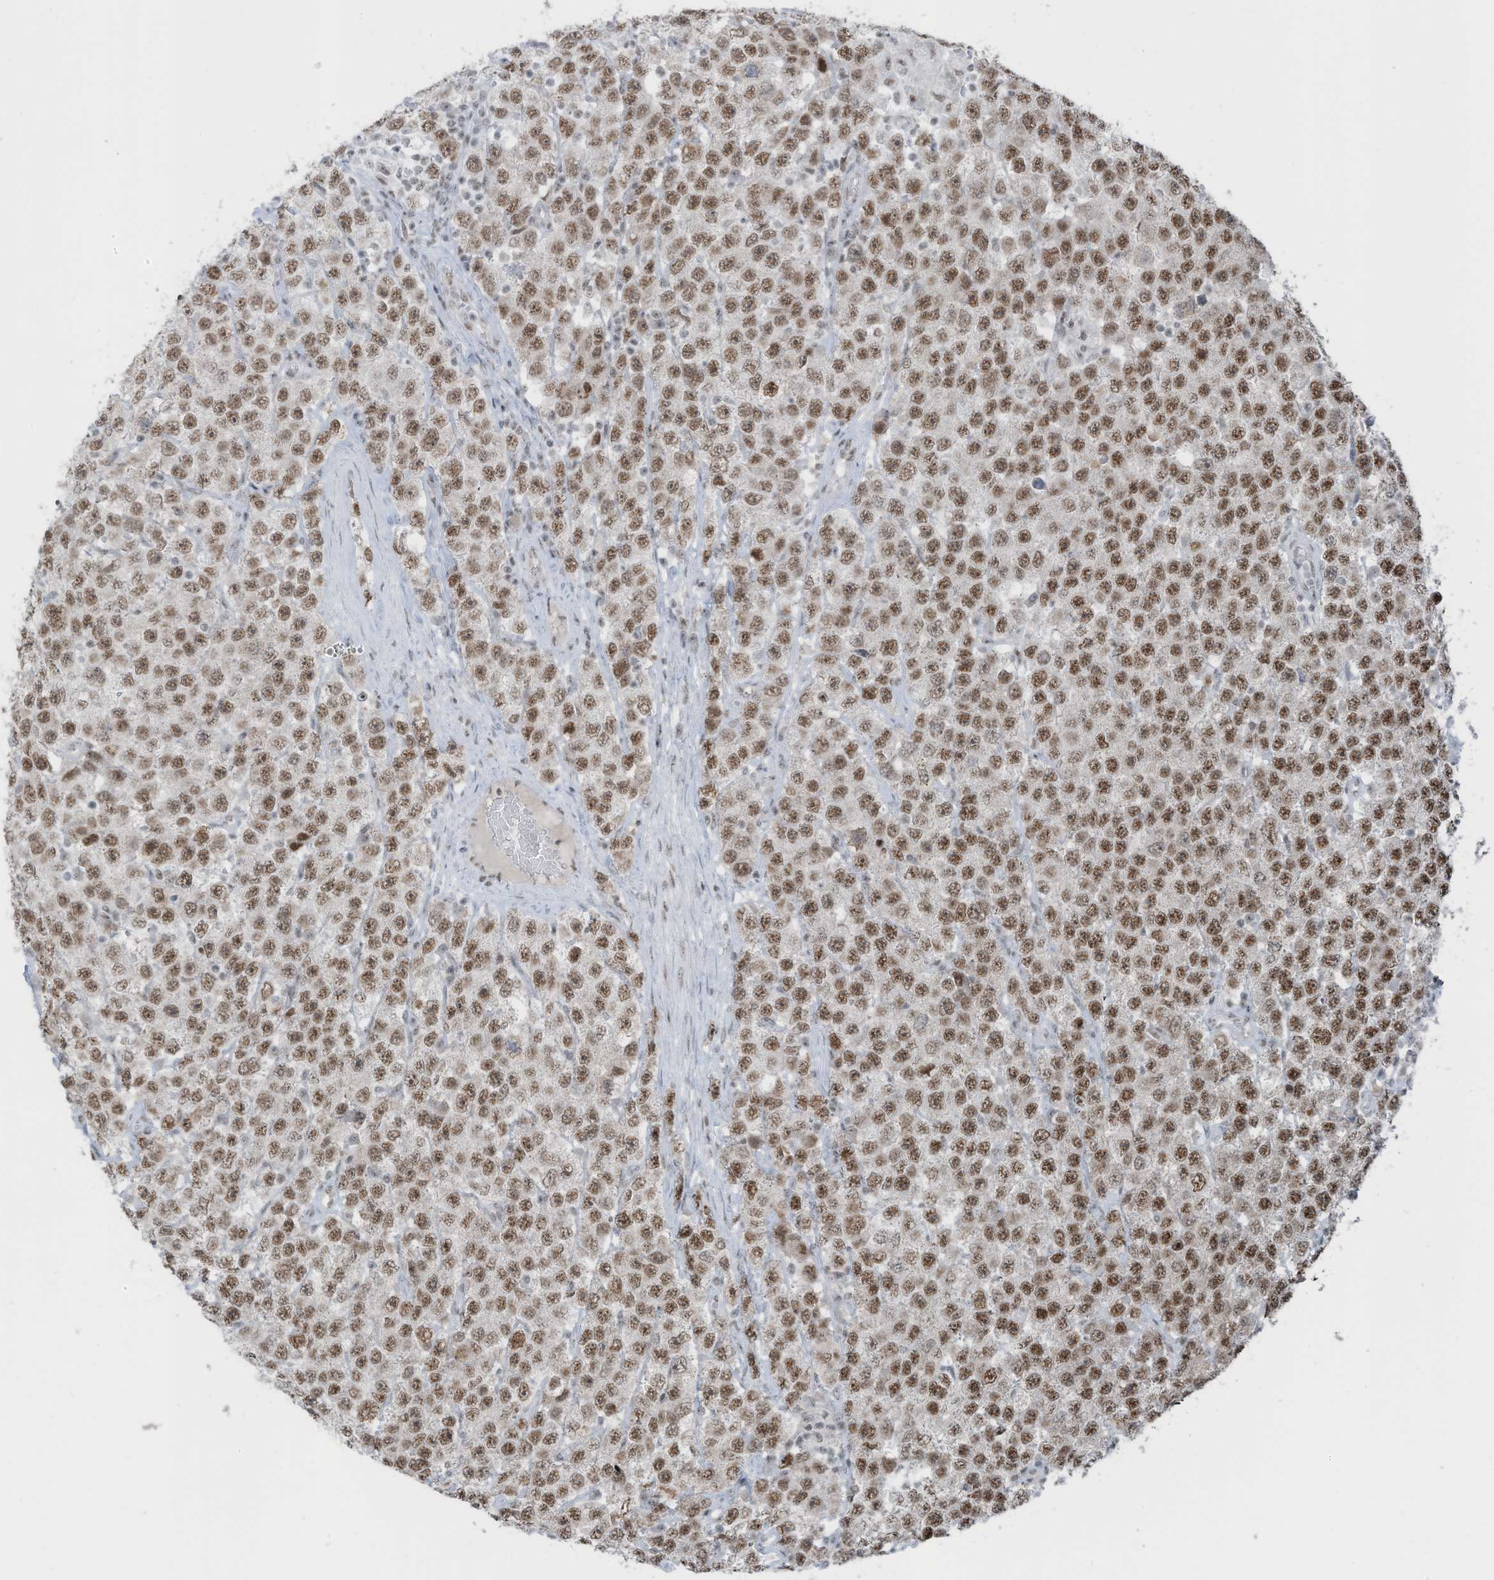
{"staining": {"intensity": "moderate", "quantity": ">75%", "location": "nuclear"}, "tissue": "testis cancer", "cell_type": "Tumor cells", "image_type": "cancer", "snomed": [{"axis": "morphology", "description": "Seminoma, NOS"}, {"axis": "topography", "description": "Testis"}], "caption": "Human testis cancer (seminoma) stained with a brown dye displays moderate nuclear positive staining in approximately >75% of tumor cells.", "gene": "WRNIP1", "patient": {"sex": "male", "age": 28}}